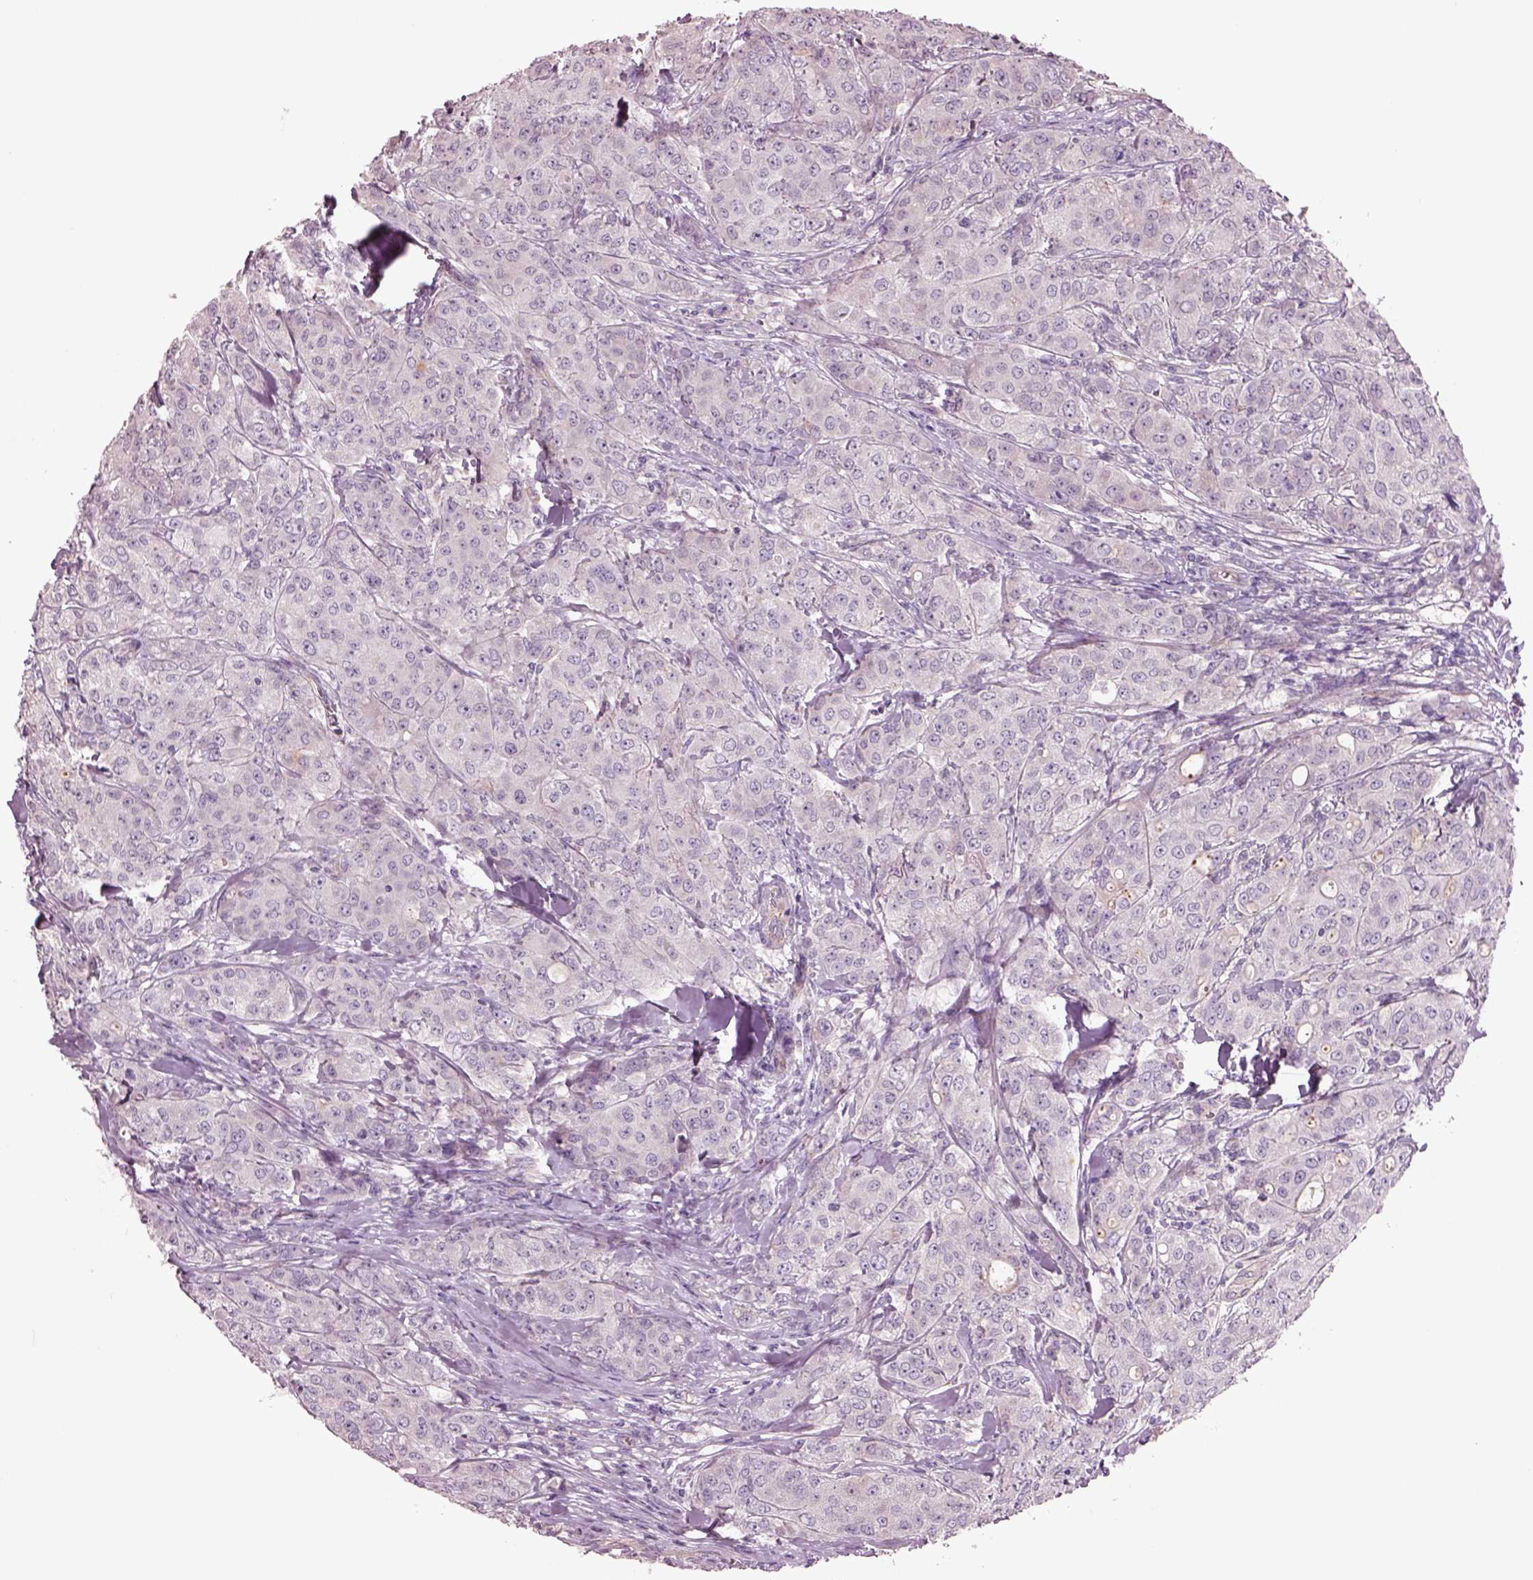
{"staining": {"intensity": "negative", "quantity": "none", "location": "none"}, "tissue": "breast cancer", "cell_type": "Tumor cells", "image_type": "cancer", "snomed": [{"axis": "morphology", "description": "Duct carcinoma"}, {"axis": "topography", "description": "Breast"}], "caption": "This is an immunohistochemistry micrograph of breast infiltrating ductal carcinoma. There is no positivity in tumor cells.", "gene": "DUOXA2", "patient": {"sex": "female", "age": 43}}